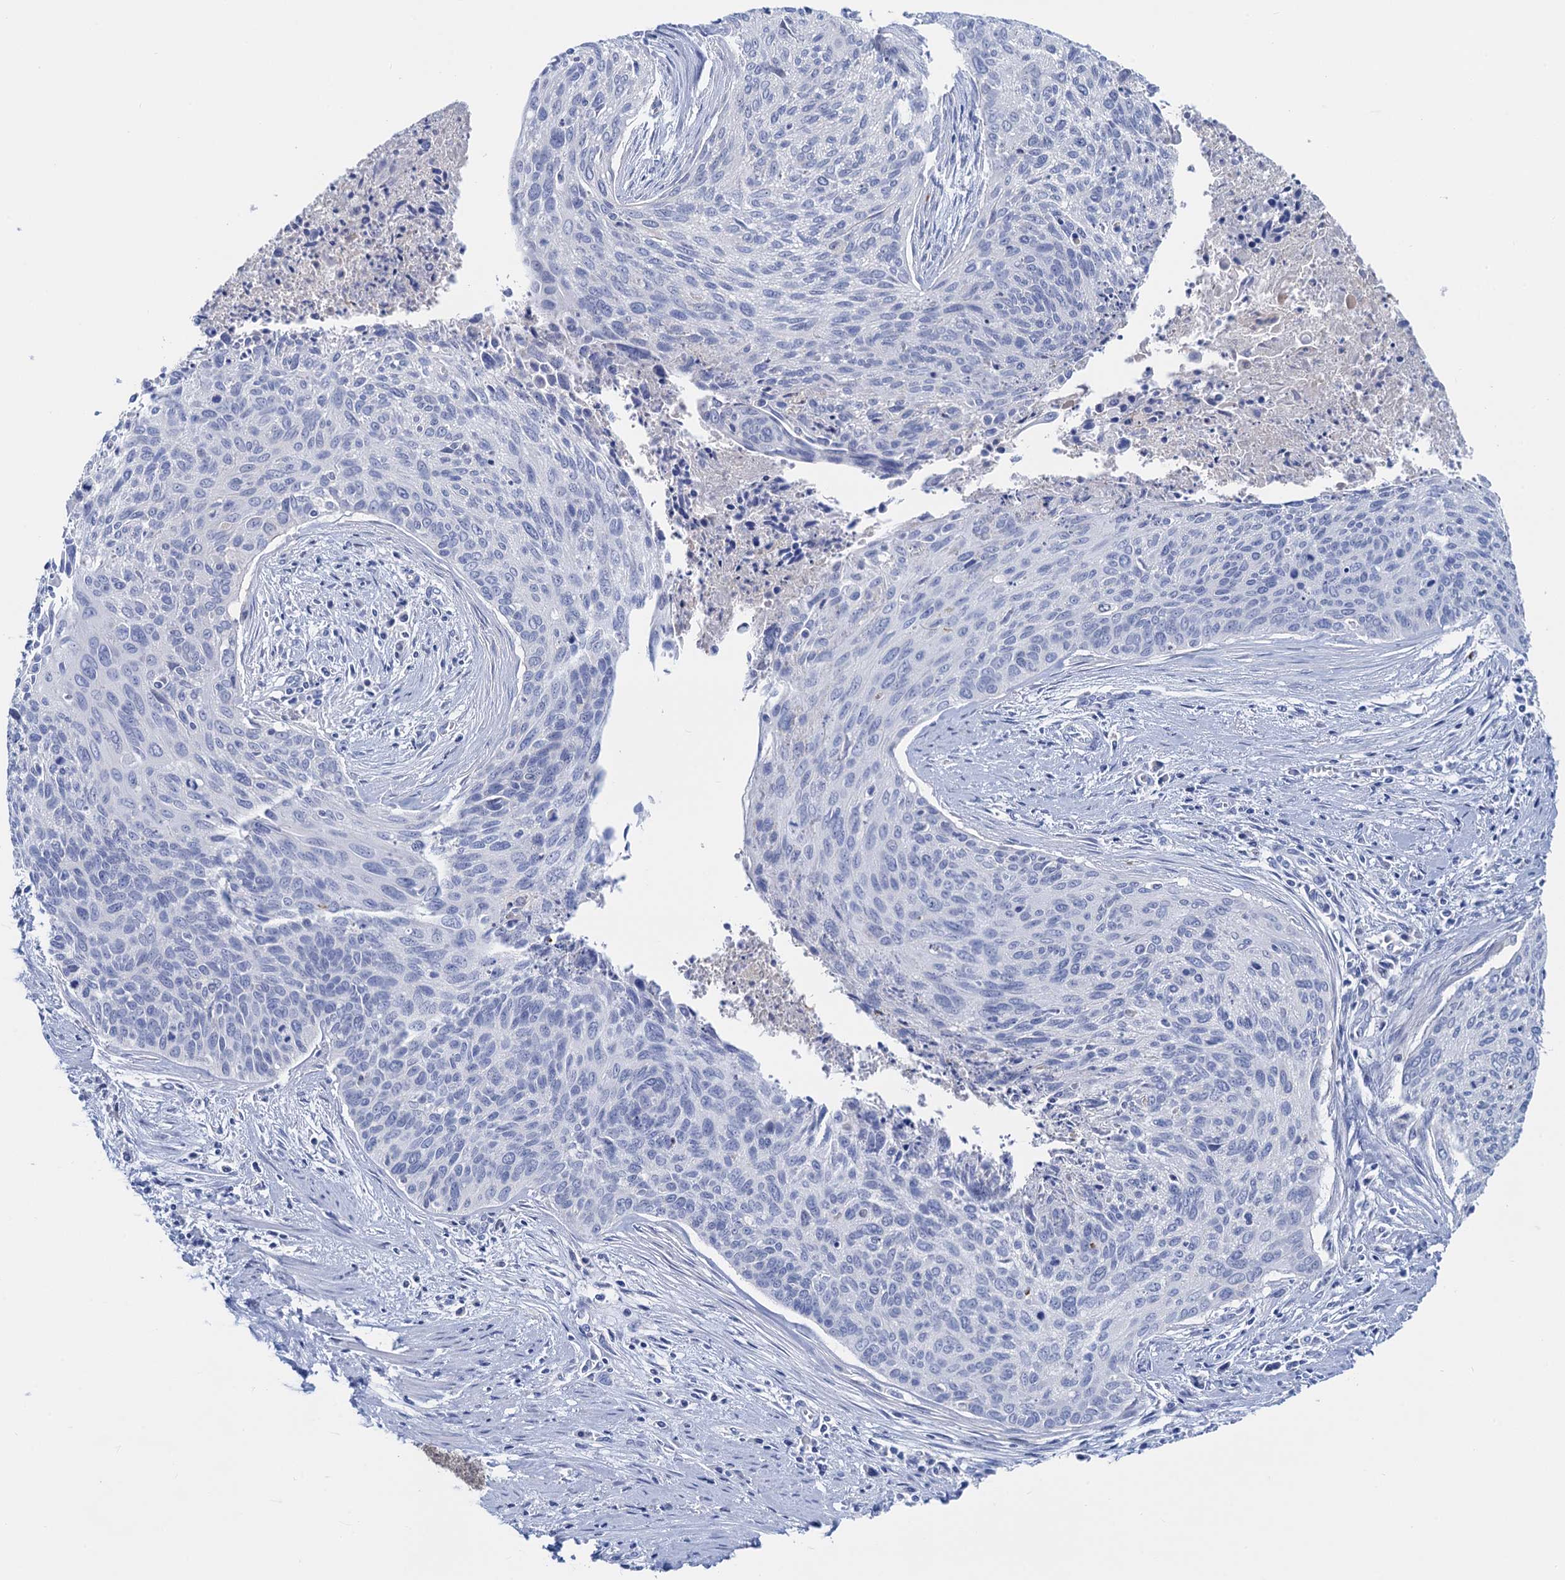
{"staining": {"intensity": "negative", "quantity": "none", "location": "none"}, "tissue": "cervical cancer", "cell_type": "Tumor cells", "image_type": "cancer", "snomed": [{"axis": "morphology", "description": "Squamous cell carcinoma, NOS"}, {"axis": "topography", "description": "Cervix"}], "caption": "IHC image of neoplastic tissue: cervical cancer stained with DAB displays no significant protein staining in tumor cells.", "gene": "FAH", "patient": {"sex": "female", "age": 55}}